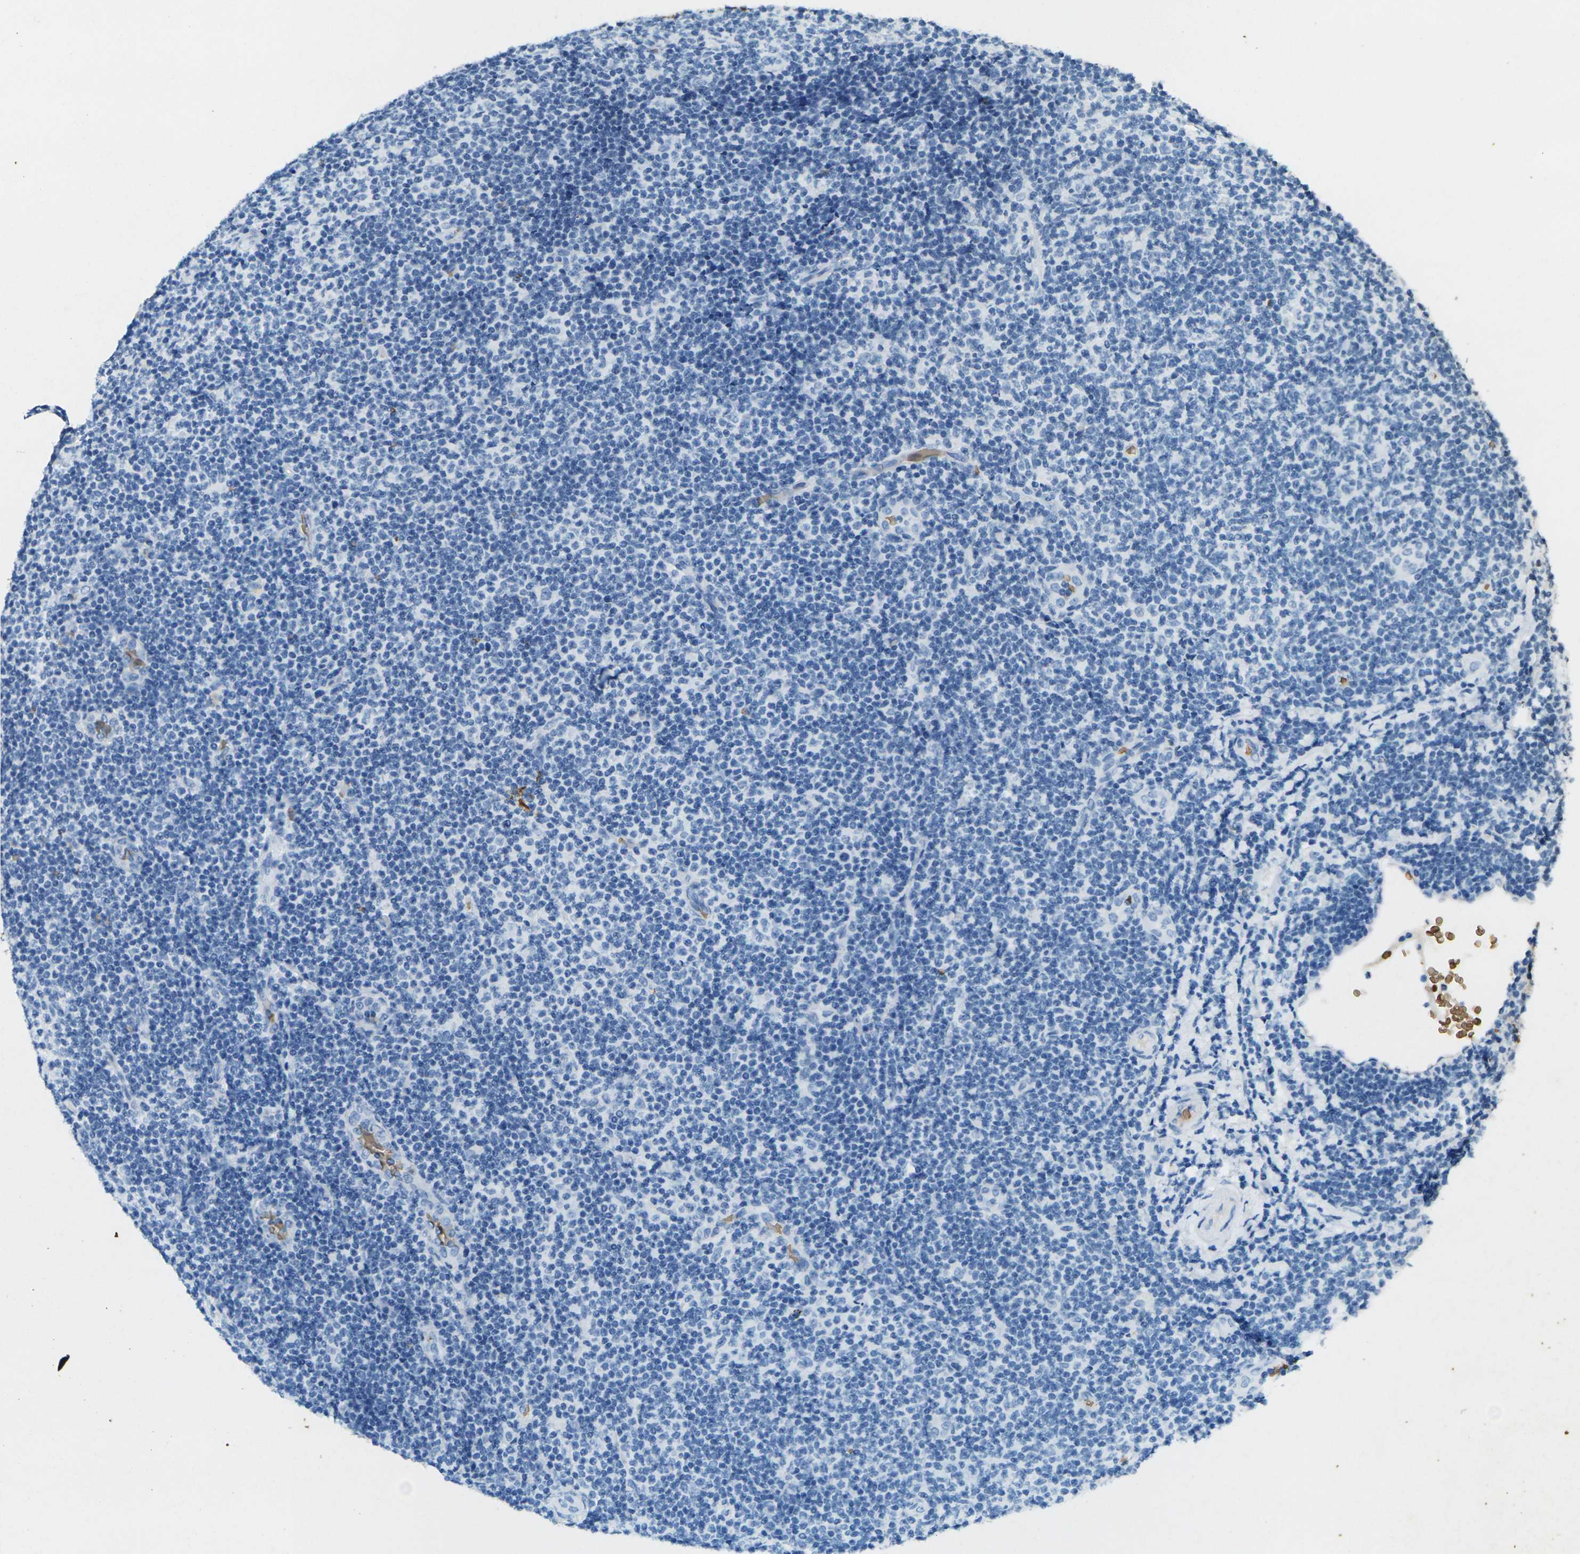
{"staining": {"intensity": "negative", "quantity": "none", "location": "none"}, "tissue": "lymphoma", "cell_type": "Tumor cells", "image_type": "cancer", "snomed": [{"axis": "morphology", "description": "Malignant lymphoma, non-Hodgkin's type, Low grade"}, {"axis": "topography", "description": "Lymph node"}], "caption": "An image of lymphoma stained for a protein shows no brown staining in tumor cells. Nuclei are stained in blue.", "gene": "HBB", "patient": {"sex": "male", "age": 83}}